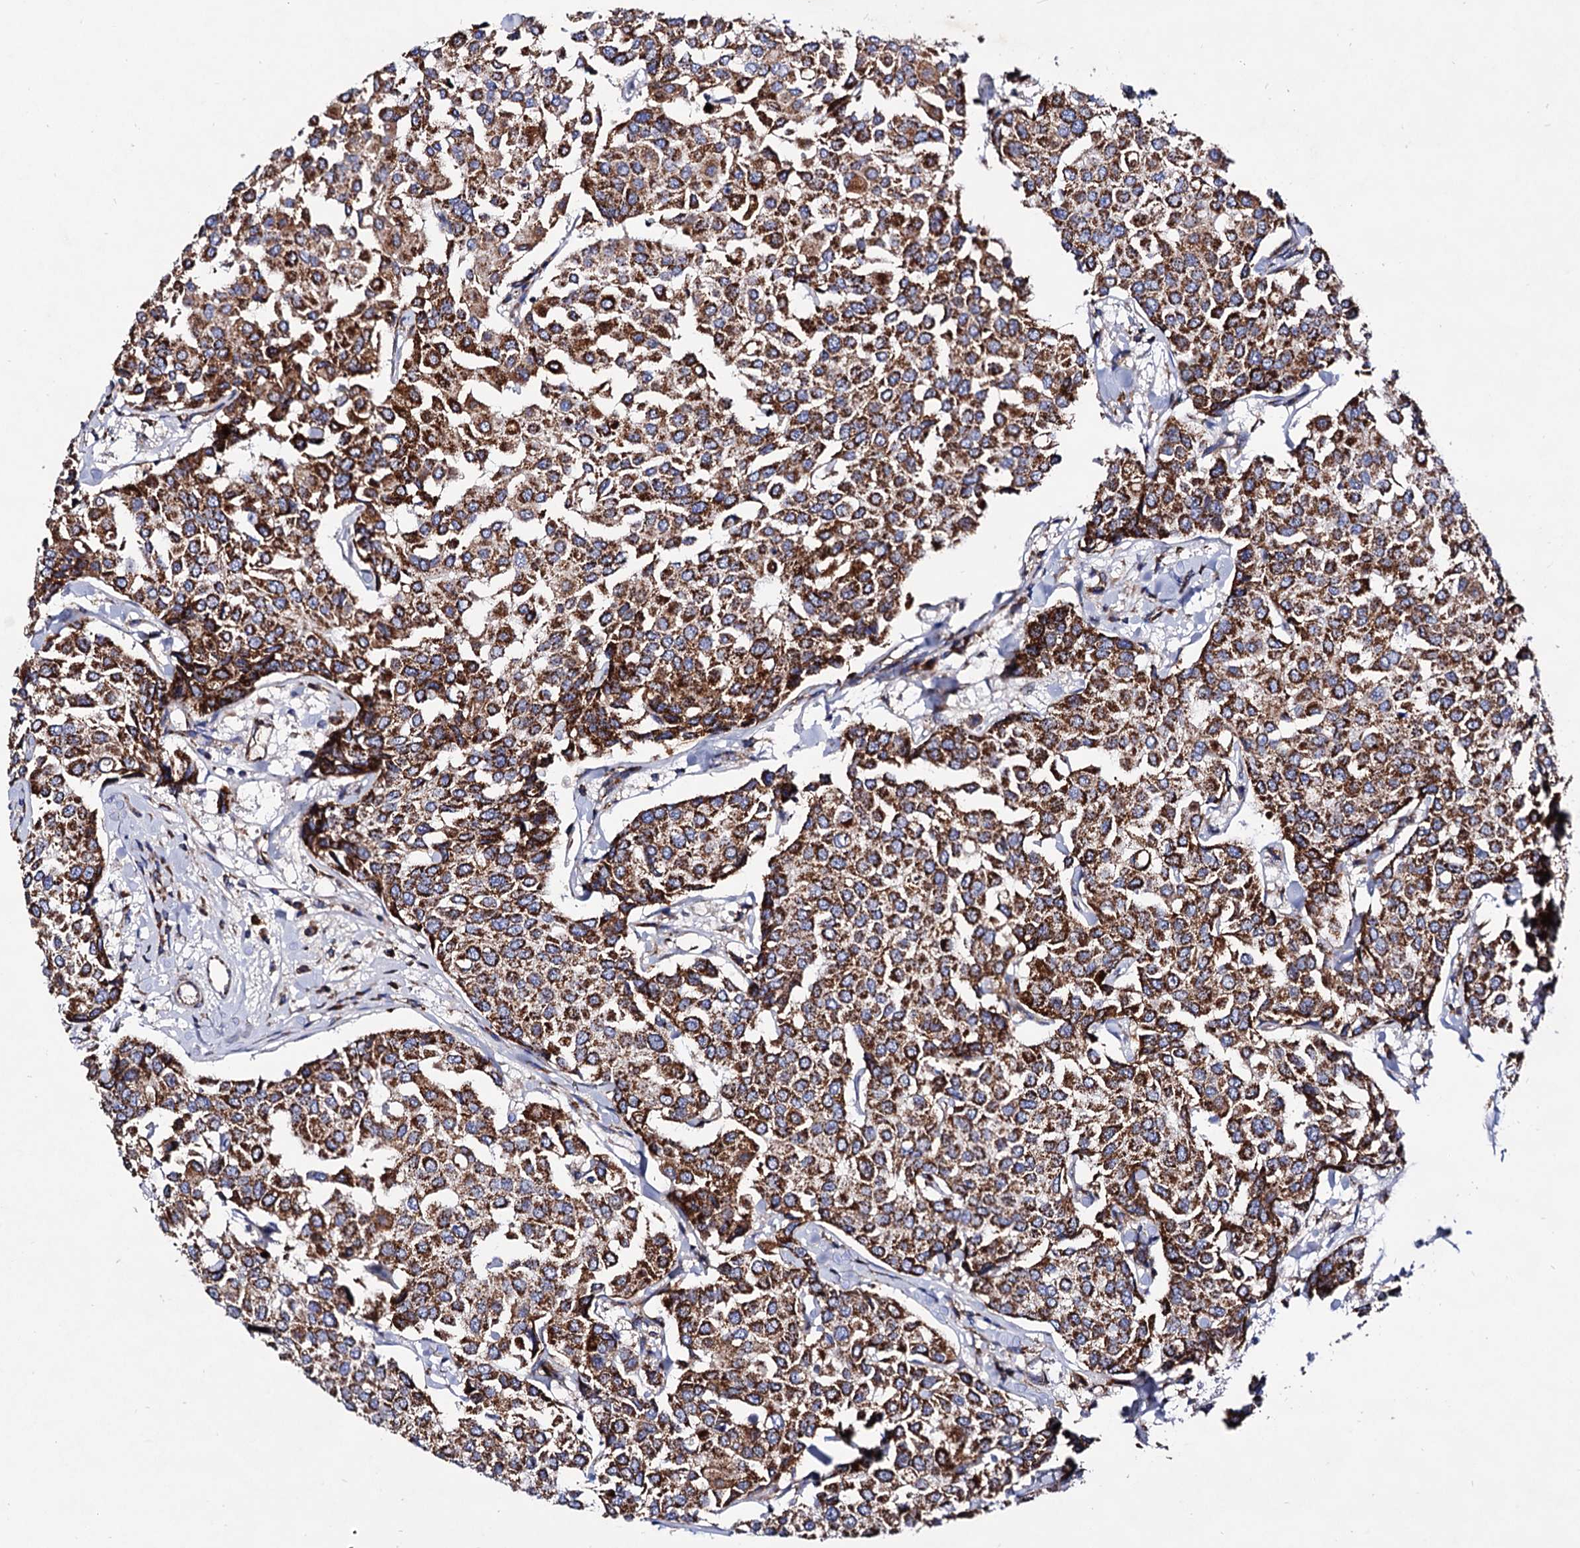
{"staining": {"intensity": "strong", "quantity": ">75%", "location": "cytoplasmic/membranous"}, "tissue": "breast cancer", "cell_type": "Tumor cells", "image_type": "cancer", "snomed": [{"axis": "morphology", "description": "Duct carcinoma"}, {"axis": "topography", "description": "Breast"}], "caption": "The image shows immunohistochemical staining of breast cancer. There is strong cytoplasmic/membranous positivity is appreciated in about >75% of tumor cells.", "gene": "ACAD9", "patient": {"sex": "female", "age": 55}}